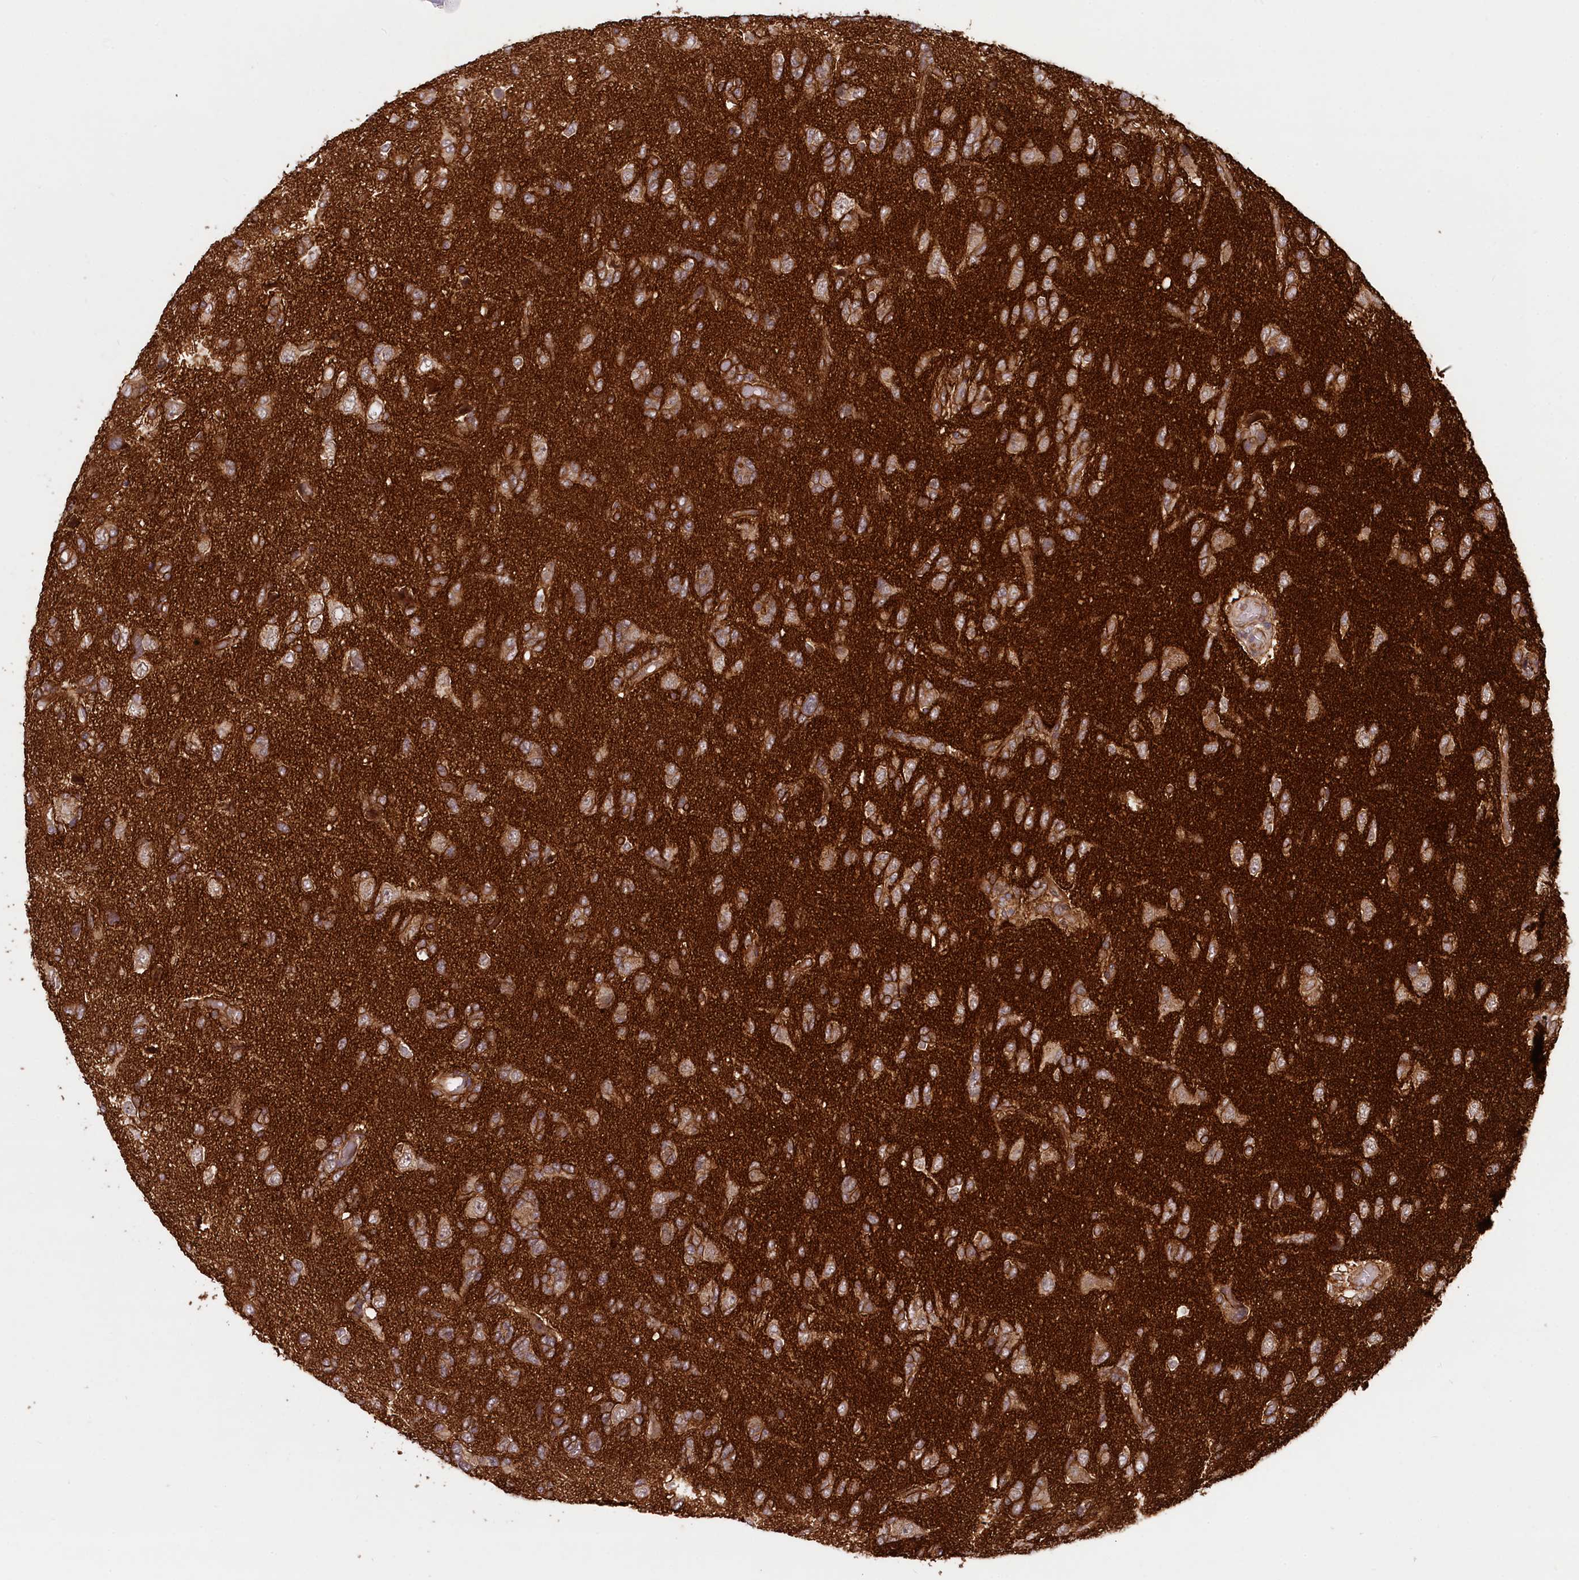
{"staining": {"intensity": "weak", "quantity": ">75%", "location": "cytoplasmic/membranous"}, "tissue": "glioma", "cell_type": "Tumor cells", "image_type": "cancer", "snomed": [{"axis": "morphology", "description": "Glioma, malignant, High grade"}, {"axis": "topography", "description": "Brain"}], "caption": "Immunohistochemical staining of malignant glioma (high-grade) reveals low levels of weak cytoplasmic/membranous protein staining in about >75% of tumor cells.", "gene": "SVIP", "patient": {"sex": "female", "age": 59}}